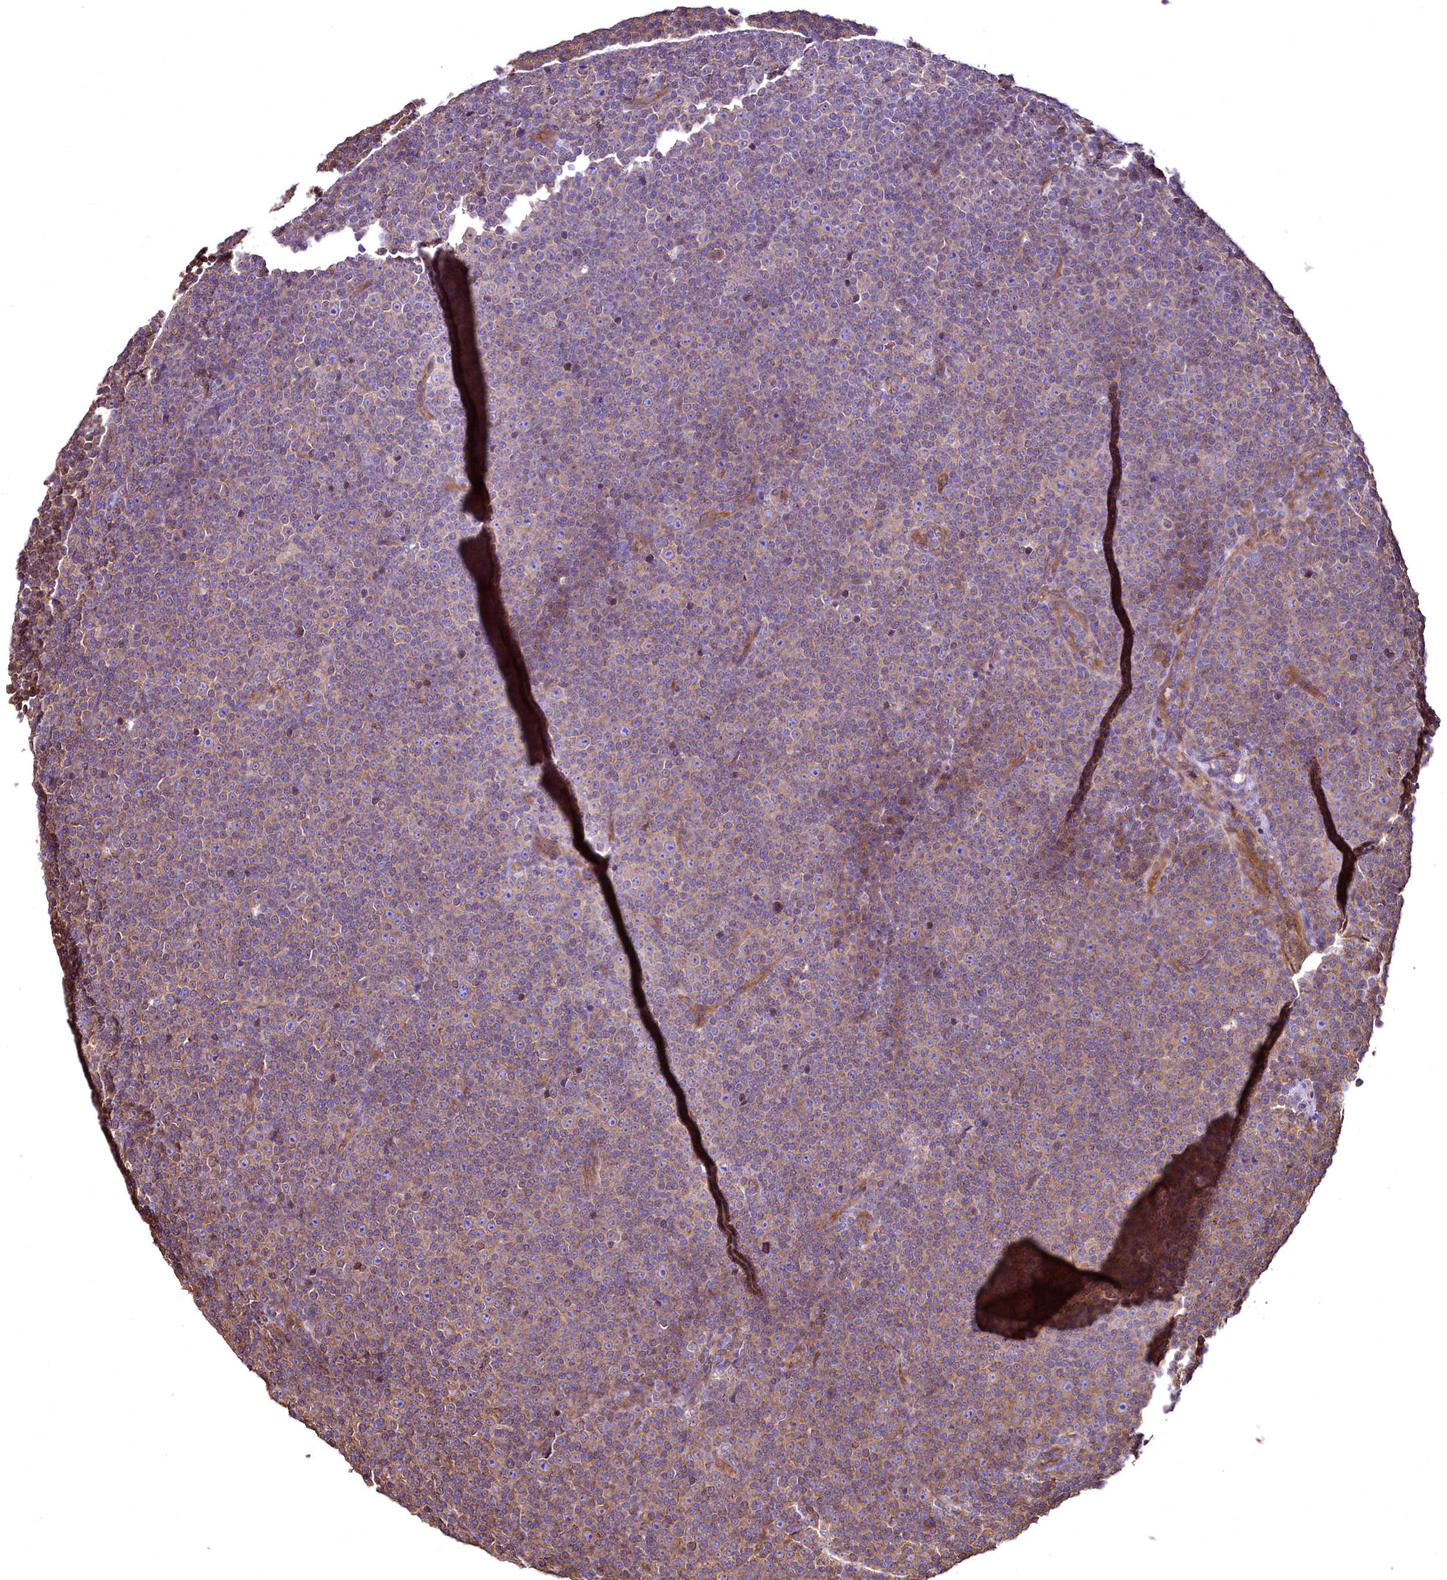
{"staining": {"intensity": "moderate", "quantity": ">75%", "location": "cytoplasmic/membranous"}, "tissue": "lymphoma", "cell_type": "Tumor cells", "image_type": "cancer", "snomed": [{"axis": "morphology", "description": "Malignant lymphoma, non-Hodgkin's type, Low grade"}, {"axis": "topography", "description": "Lymph node"}], "caption": "Immunohistochemical staining of human malignant lymphoma, non-Hodgkin's type (low-grade) shows moderate cytoplasmic/membranous protein staining in approximately >75% of tumor cells. (DAB IHC with brightfield microscopy, high magnification).", "gene": "TBCEL", "patient": {"sex": "female", "age": 67}}